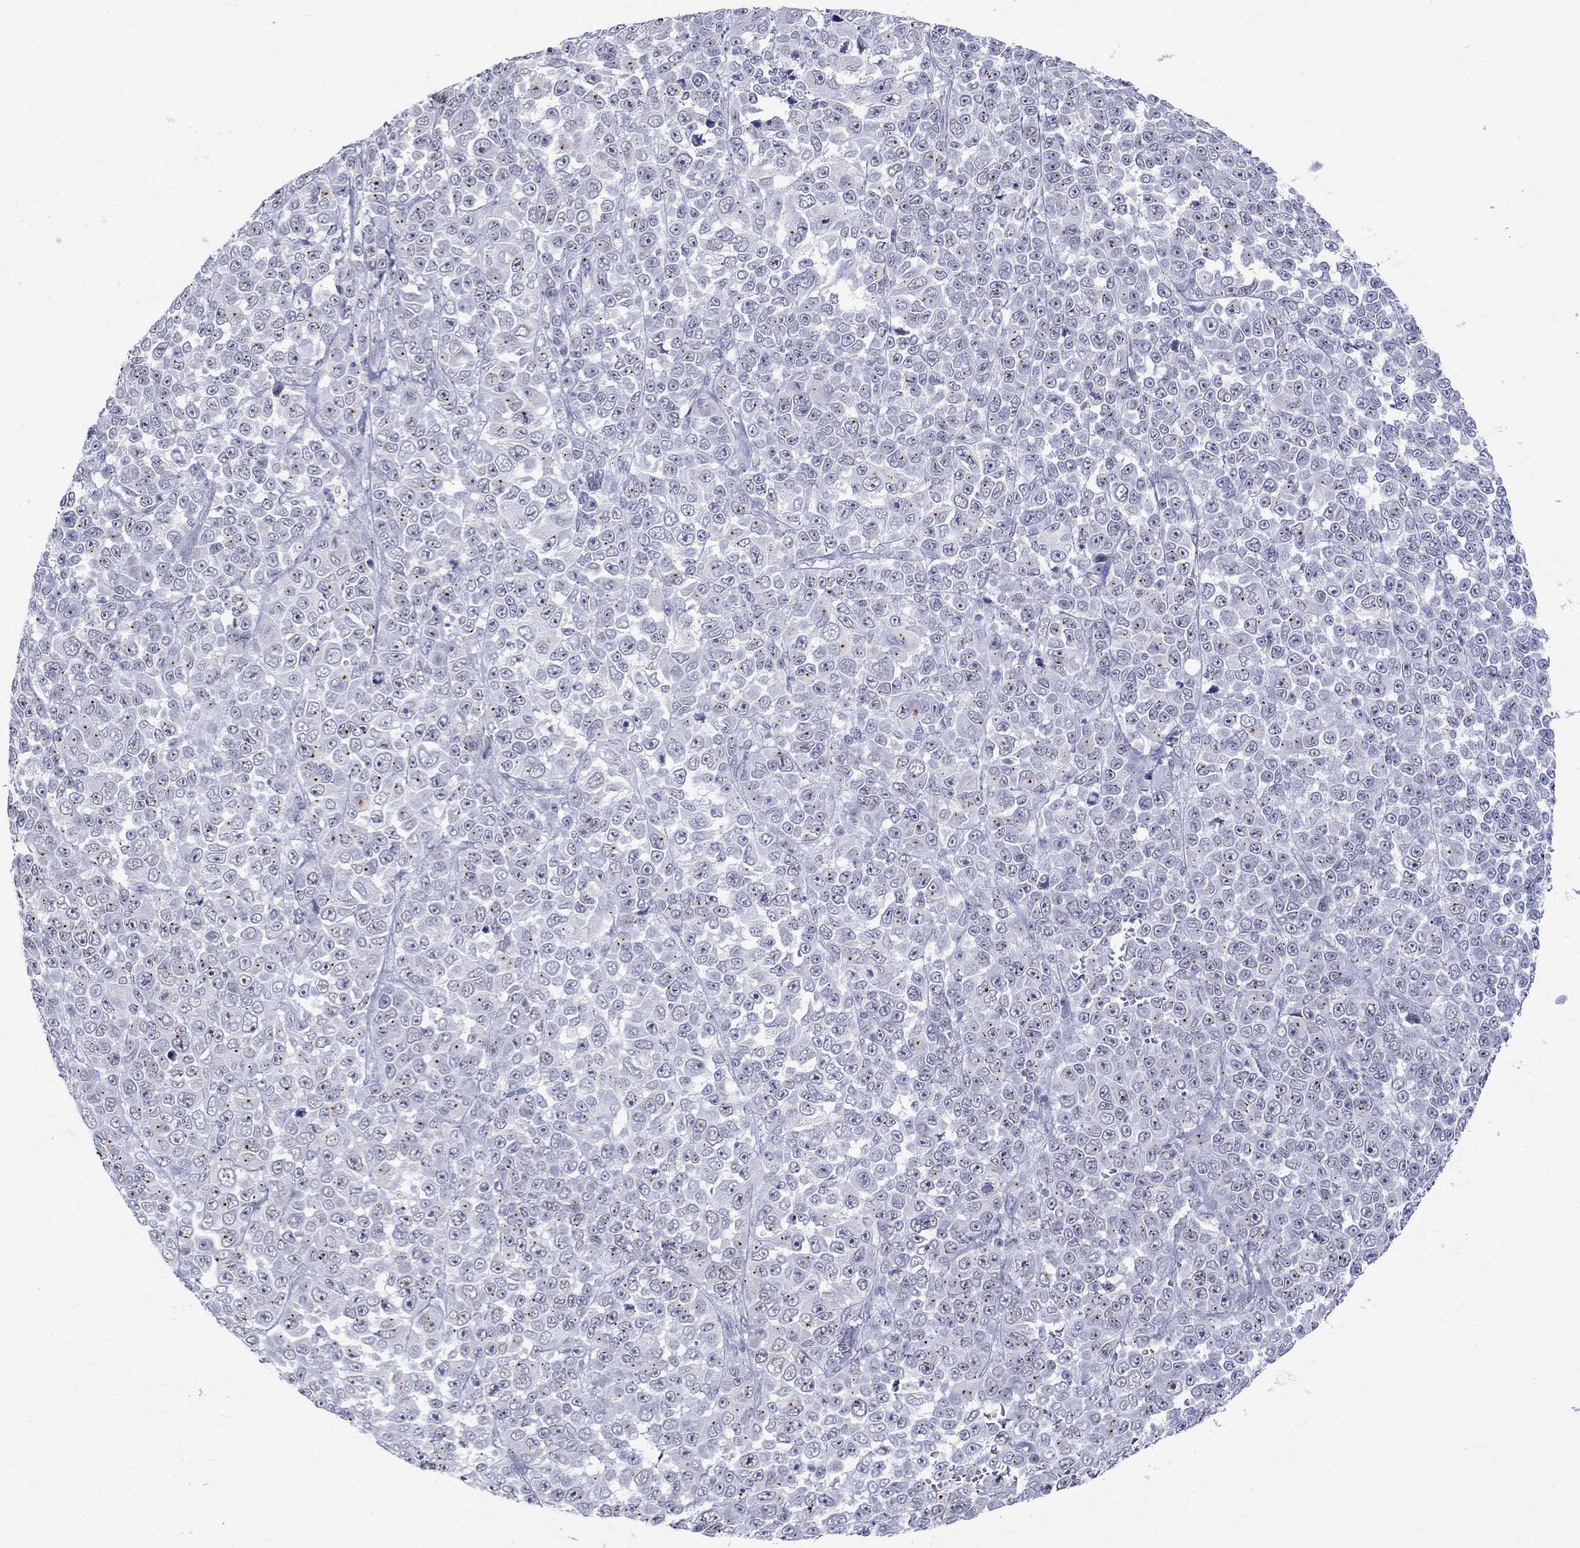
{"staining": {"intensity": "weak", "quantity": "<25%", "location": "cytoplasmic/membranous"}, "tissue": "melanoma", "cell_type": "Tumor cells", "image_type": "cancer", "snomed": [{"axis": "morphology", "description": "Malignant melanoma, NOS"}, {"axis": "topography", "description": "Skin"}], "caption": "Human malignant melanoma stained for a protein using immunohistochemistry (IHC) reveals no staining in tumor cells.", "gene": "CEP43", "patient": {"sex": "female", "age": 95}}